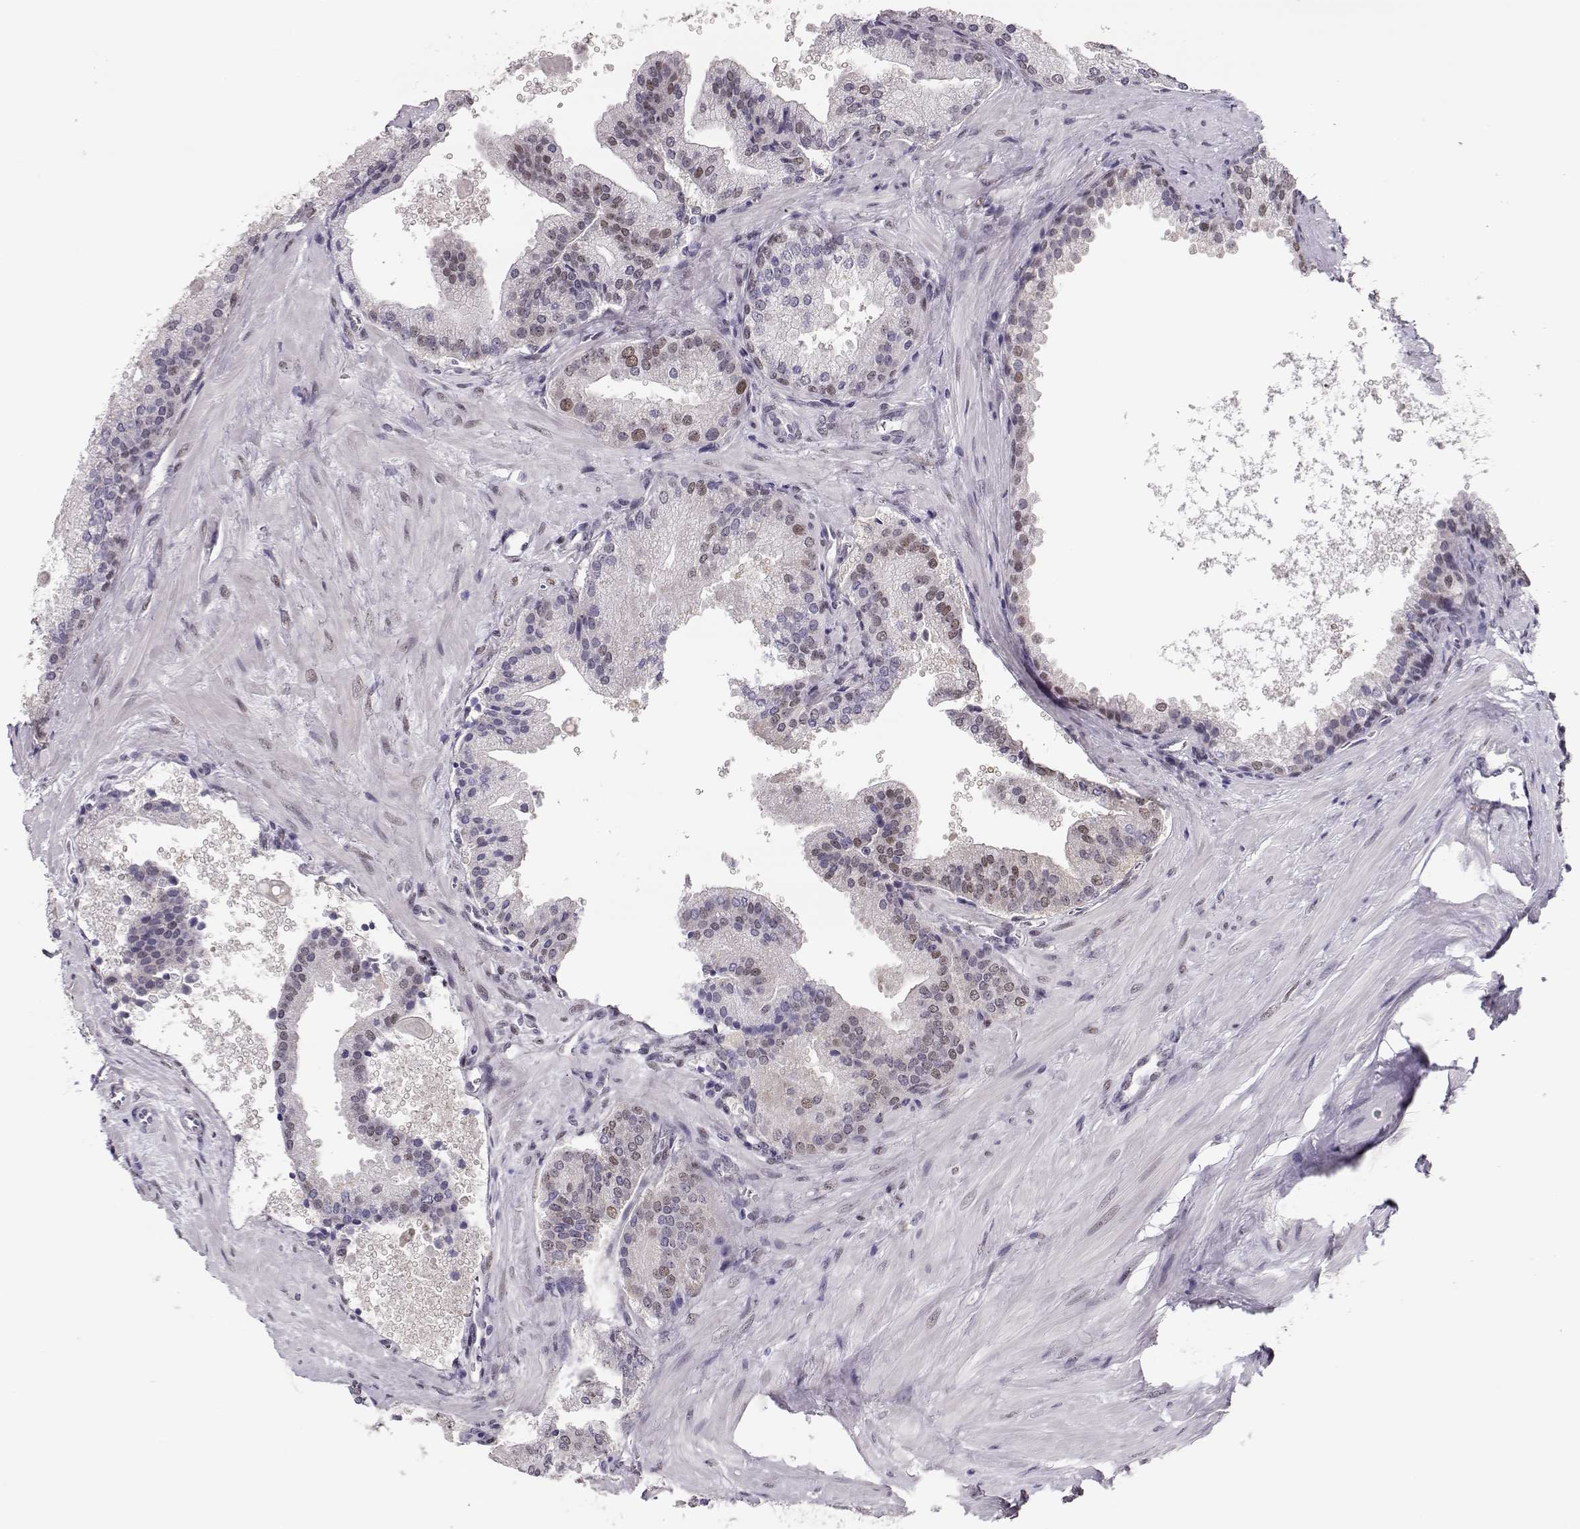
{"staining": {"intensity": "weak", "quantity": "<25%", "location": "nuclear"}, "tissue": "prostate cancer", "cell_type": "Tumor cells", "image_type": "cancer", "snomed": [{"axis": "morphology", "description": "Adenocarcinoma, Low grade"}, {"axis": "topography", "description": "Prostate"}], "caption": "The immunohistochemistry image has no significant positivity in tumor cells of prostate cancer (adenocarcinoma (low-grade)) tissue.", "gene": "POLI", "patient": {"sex": "male", "age": 56}}